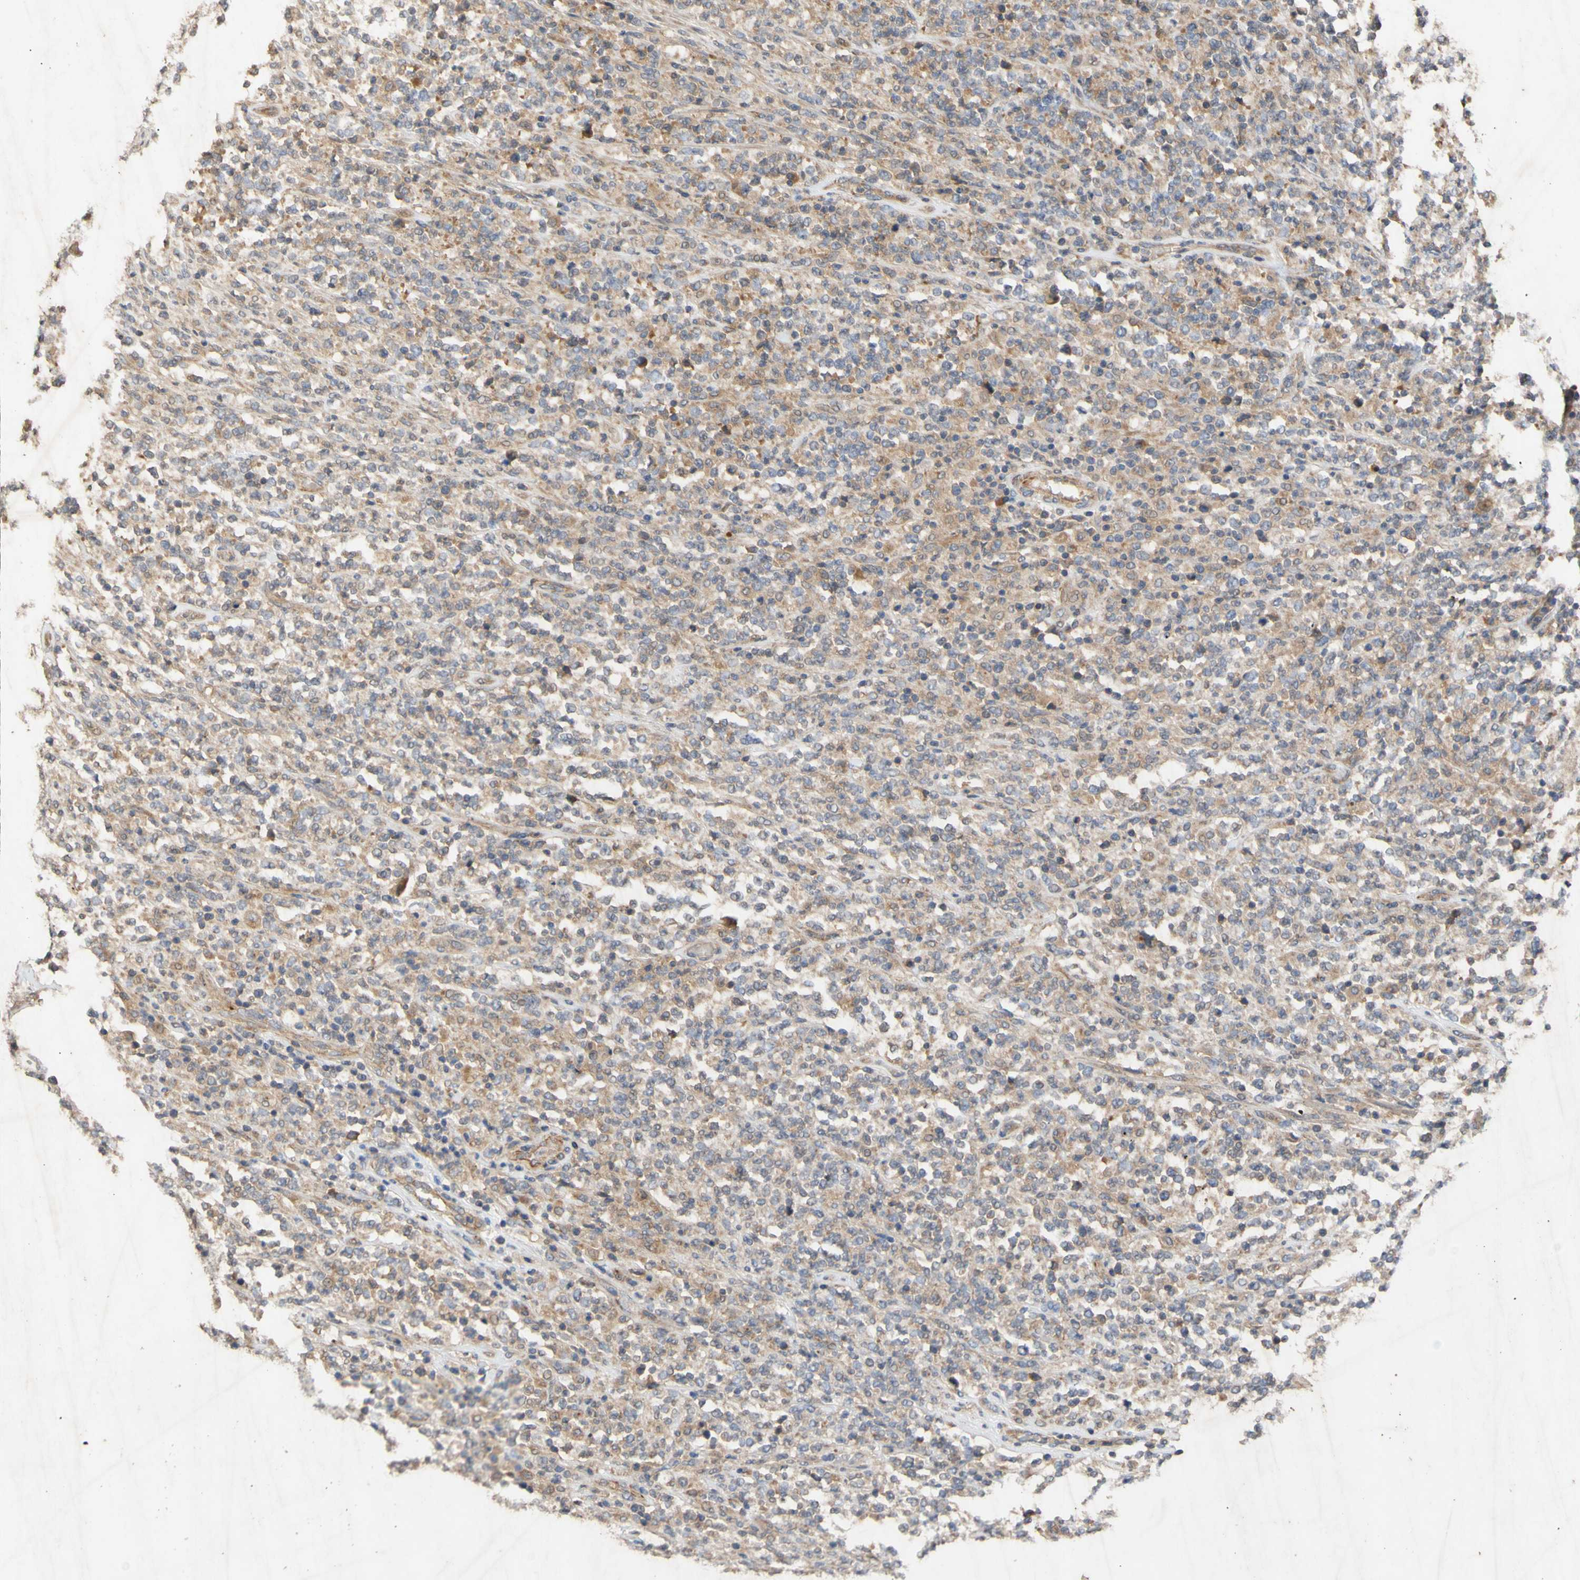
{"staining": {"intensity": "weak", "quantity": "25%-75%", "location": "cytoplasmic/membranous"}, "tissue": "lymphoma", "cell_type": "Tumor cells", "image_type": "cancer", "snomed": [{"axis": "morphology", "description": "Malignant lymphoma, non-Hodgkin's type, High grade"}, {"axis": "topography", "description": "Soft tissue"}], "caption": "Malignant lymphoma, non-Hodgkin's type (high-grade) tissue demonstrates weak cytoplasmic/membranous staining in approximately 25%-75% of tumor cells", "gene": "EIF2S3", "patient": {"sex": "male", "age": 18}}